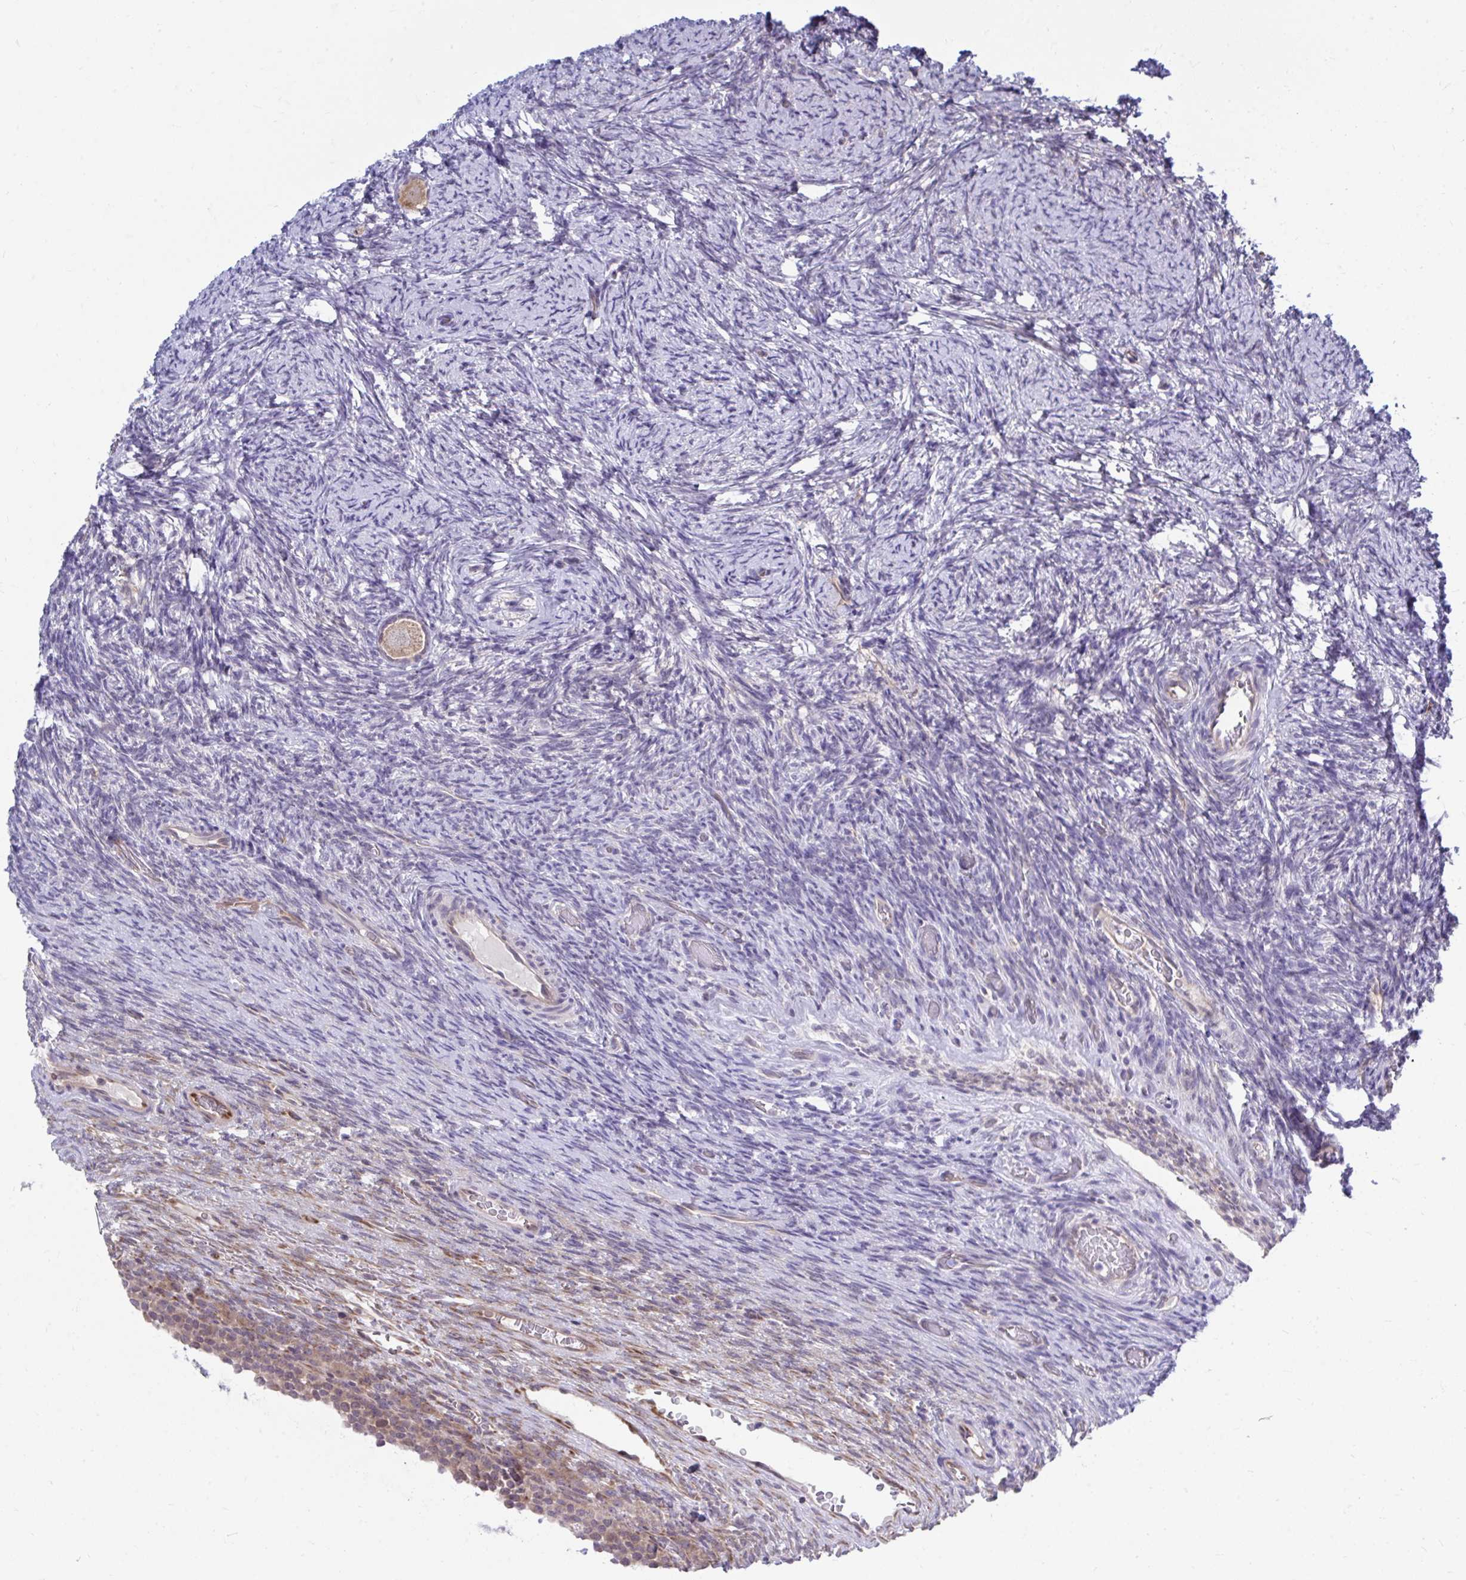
{"staining": {"intensity": "negative", "quantity": "none", "location": "none"}, "tissue": "ovary", "cell_type": "Follicle cells", "image_type": "normal", "snomed": [{"axis": "morphology", "description": "Normal tissue, NOS"}, {"axis": "topography", "description": "Ovary"}], "caption": "A micrograph of ovary stained for a protein displays no brown staining in follicle cells.", "gene": "SELENON", "patient": {"sex": "female", "age": 34}}